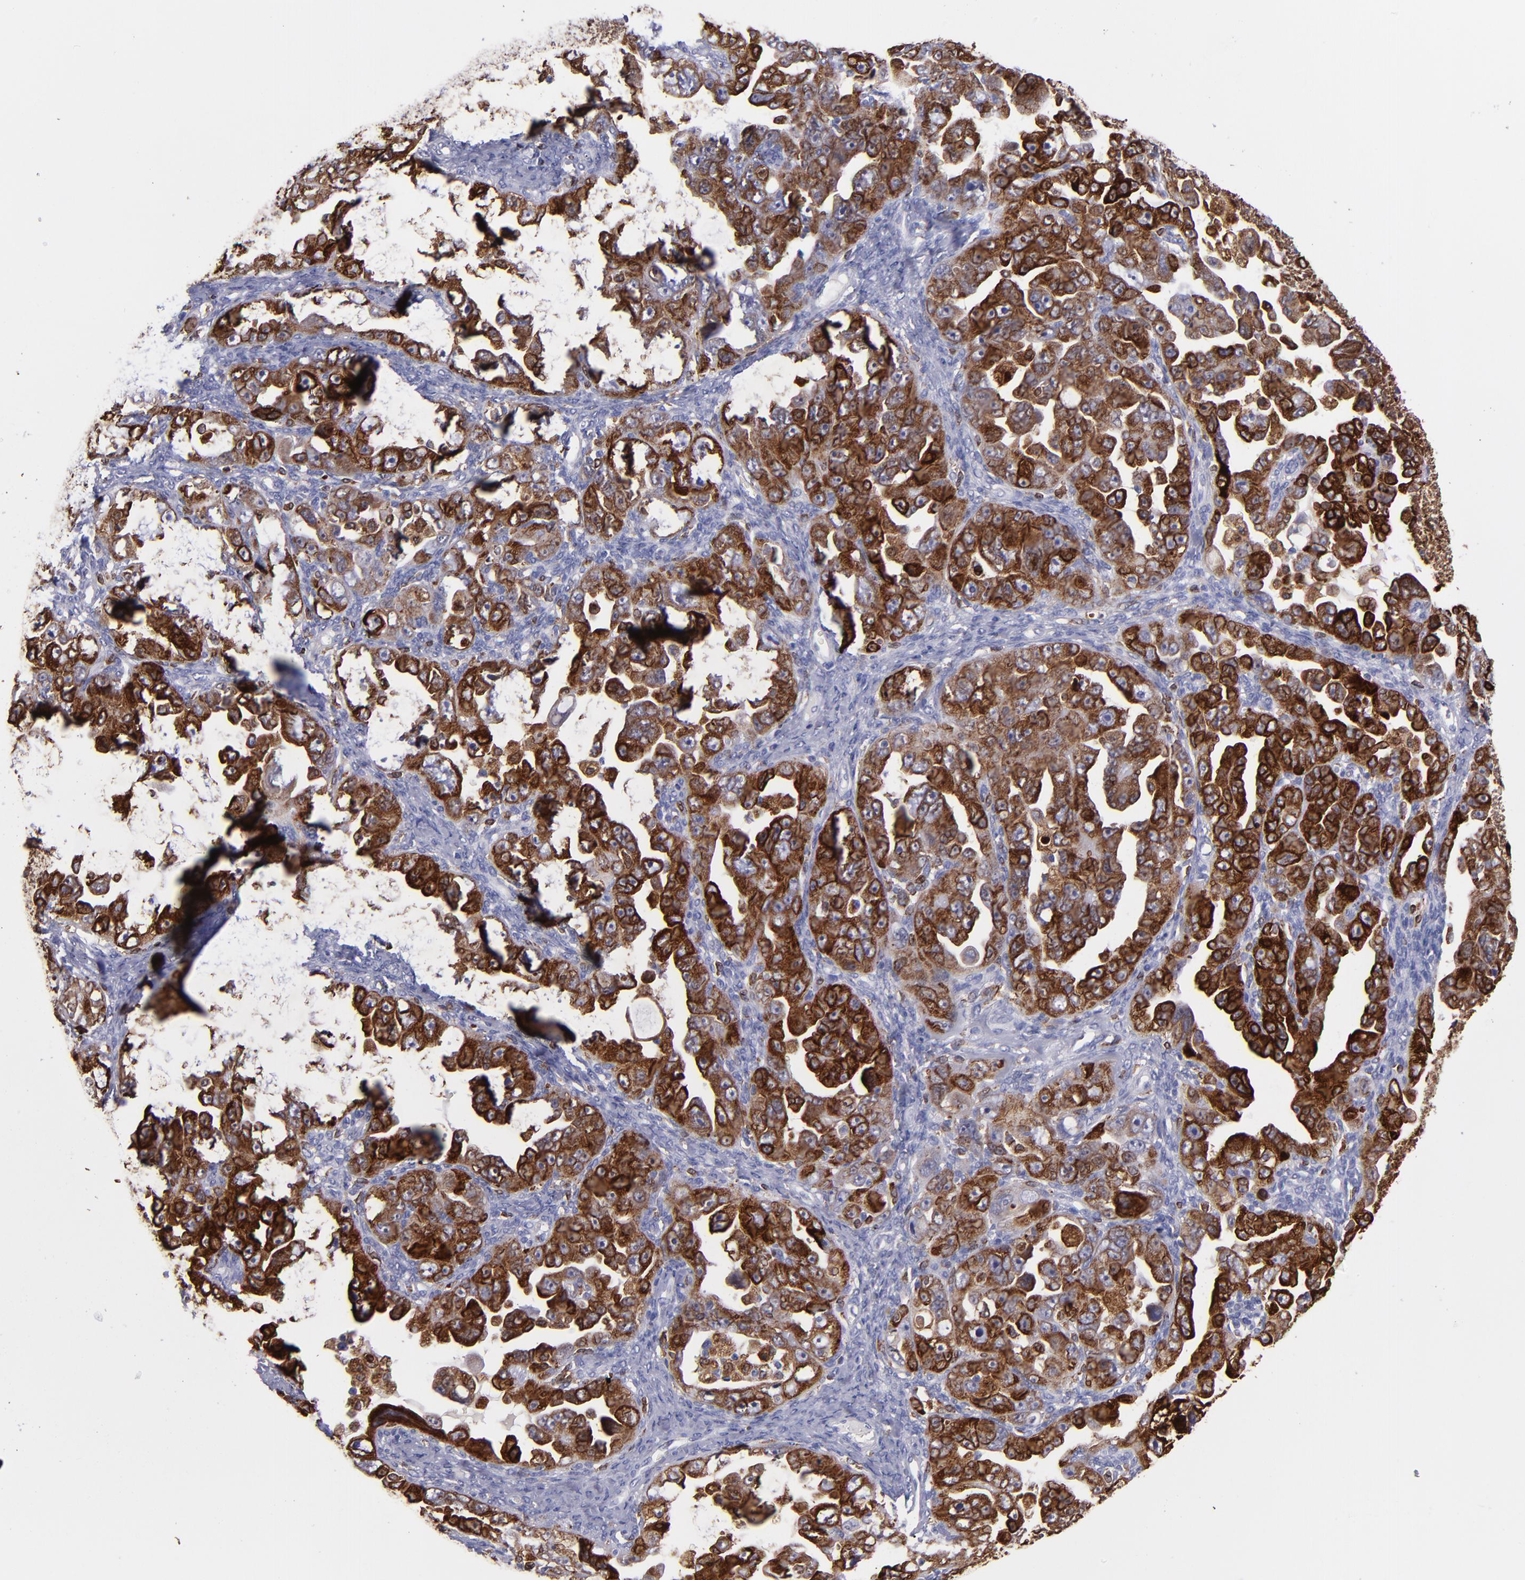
{"staining": {"intensity": "strong", "quantity": ">75%", "location": "cytoplasmic/membranous"}, "tissue": "ovarian cancer", "cell_type": "Tumor cells", "image_type": "cancer", "snomed": [{"axis": "morphology", "description": "Cystadenocarcinoma, serous, NOS"}, {"axis": "topography", "description": "Ovary"}], "caption": "A brown stain labels strong cytoplasmic/membranous expression of a protein in ovarian cancer tumor cells. The staining is performed using DAB (3,3'-diaminobenzidine) brown chromogen to label protein expression. The nuclei are counter-stained blue using hematoxylin.", "gene": "PTGS1", "patient": {"sex": "female", "age": 66}}